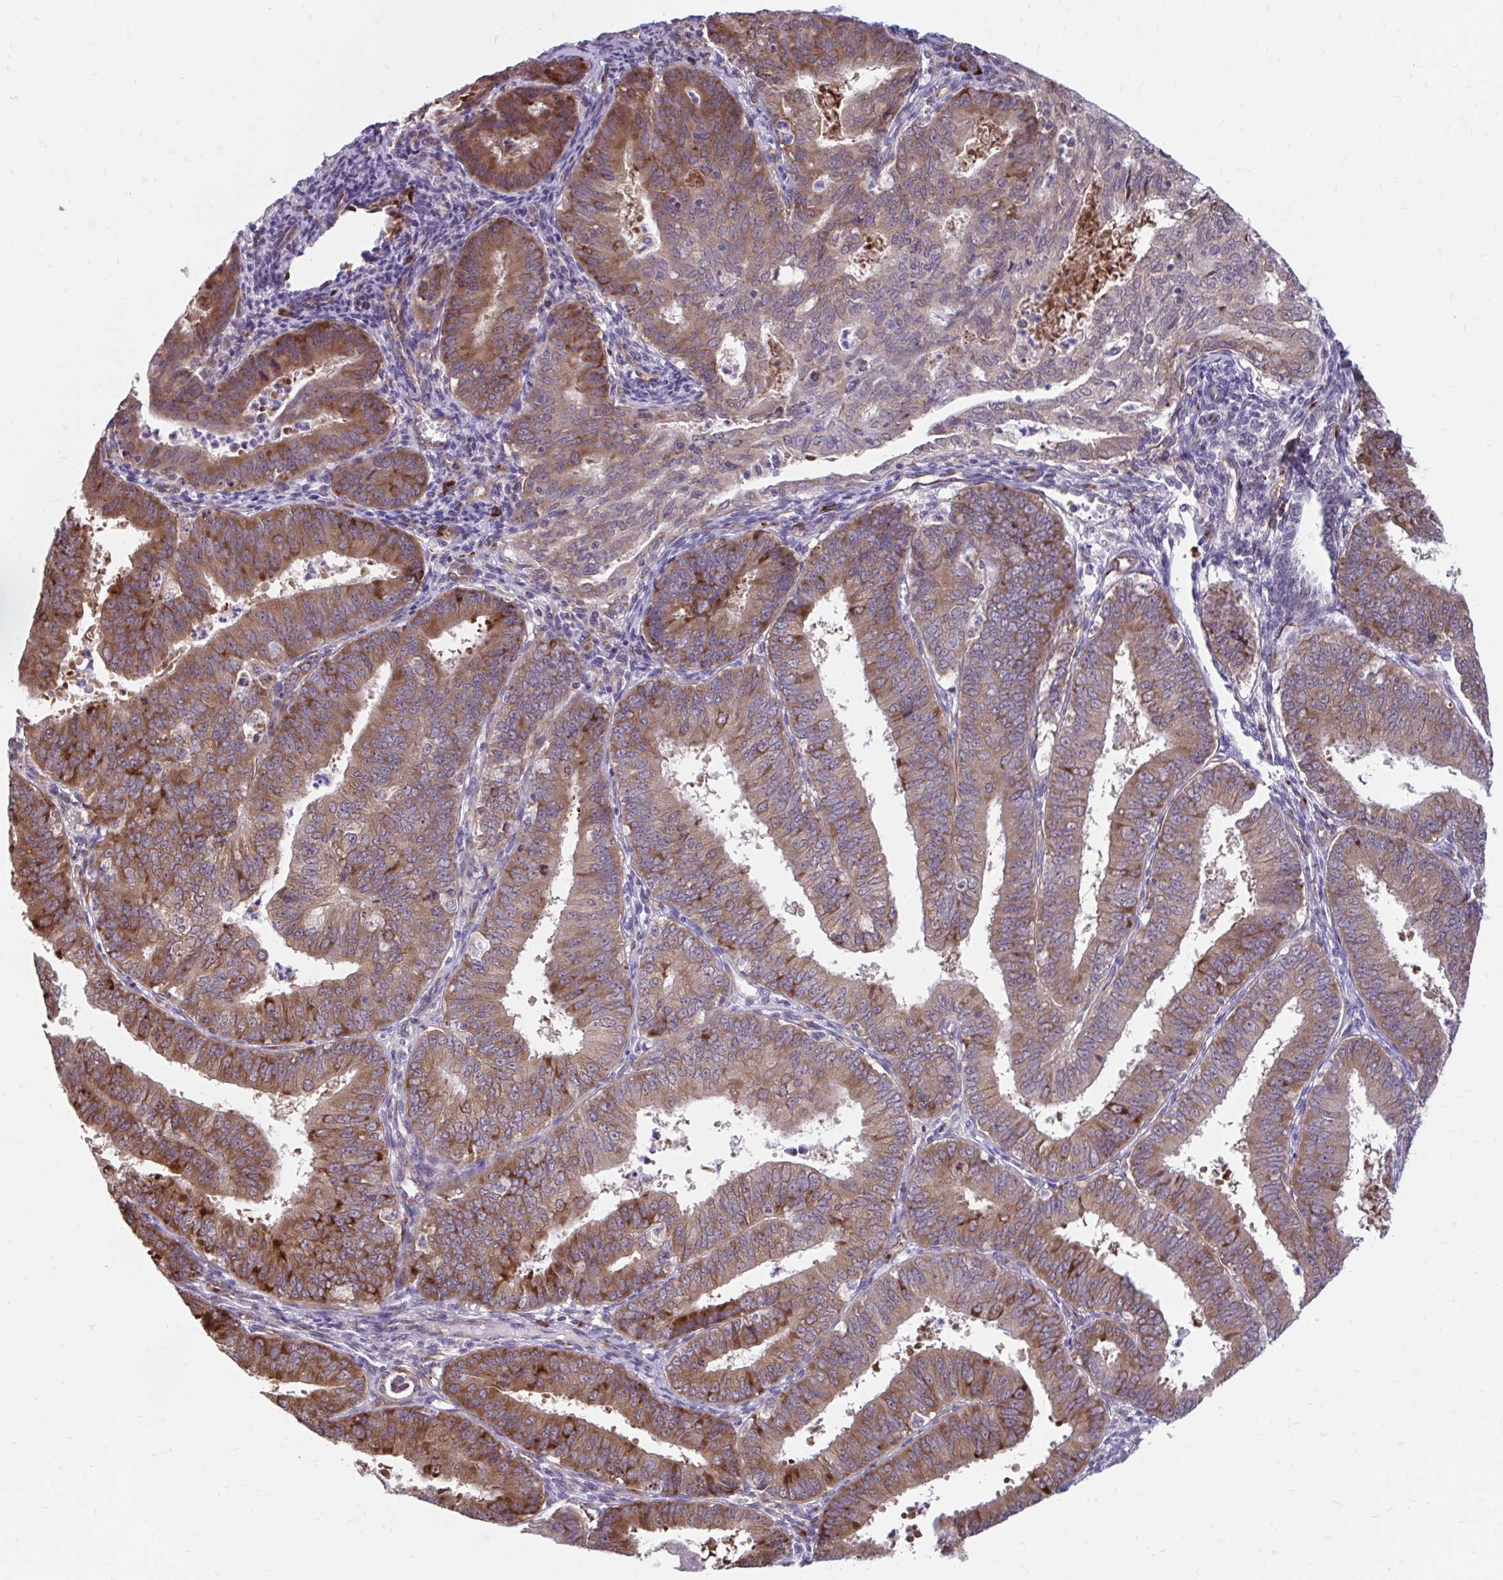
{"staining": {"intensity": "moderate", "quantity": ">75%", "location": "cytoplasmic/membranous"}, "tissue": "endometrial cancer", "cell_type": "Tumor cells", "image_type": "cancer", "snomed": [{"axis": "morphology", "description": "Adenocarcinoma, NOS"}, {"axis": "topography", "description": "Endometrium"}], "caption": "Immunohistochemical staining of endometrial cancer reveals medium levels of moderate cytoplasmic/membranous protein positivity in approximately >75% of tumor cells.", "gene": "SELENON", "patient": {"sex": "female", "age": 73}}